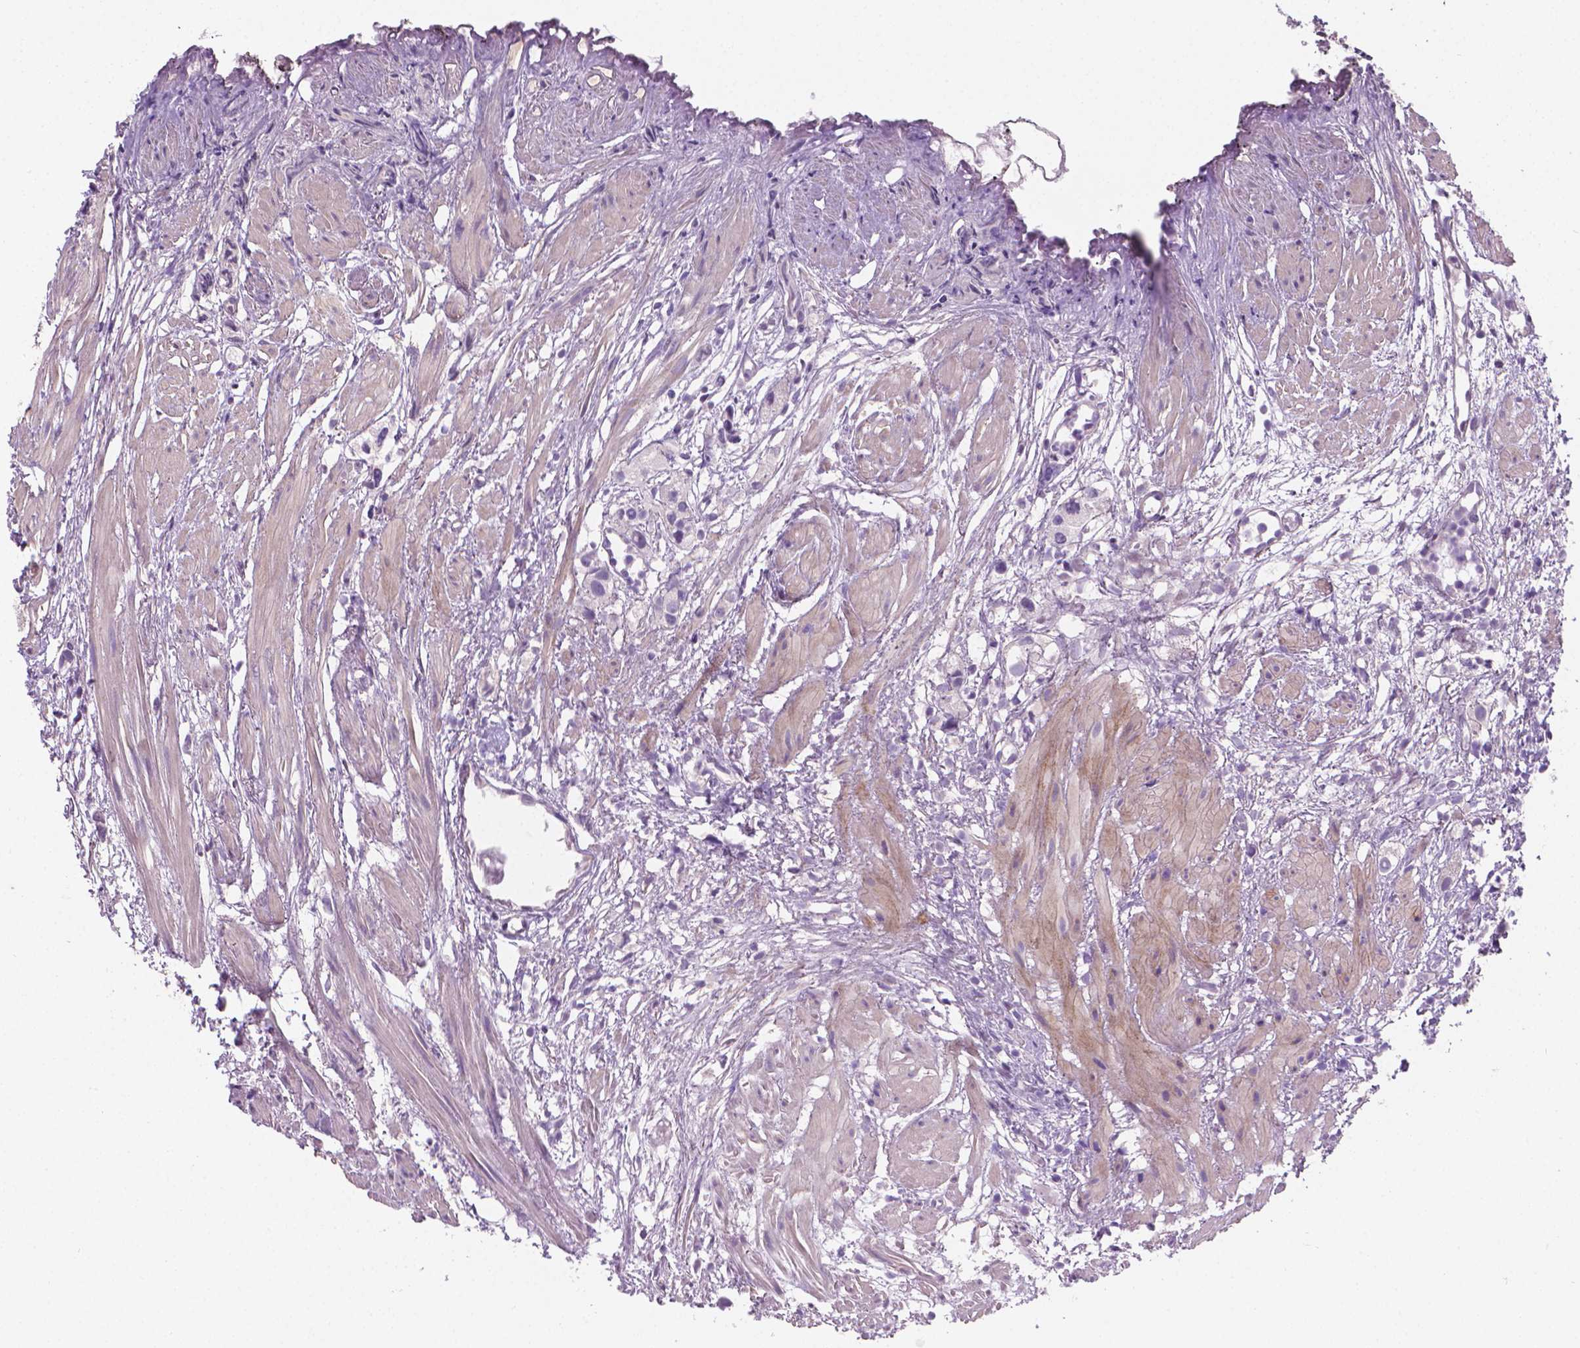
{"staining": {"intensity": "negative", "quantity": "none", "location": "none"}, "tissue": "prostate cancer", "cell_type": "Tumor cells", "image_type": "cancer", "snomed": [{"axis": "morphology", "description": "Adenocarcinoma, High grade"}, {"axis": "topography", "description": "Prostate"}], "caption": "Immunohistochemical staining of prostate cancer reveals no significant expression in tumor cells.", "gene": "GSDMA", "patient": {"sex": "male", "age": 68}}